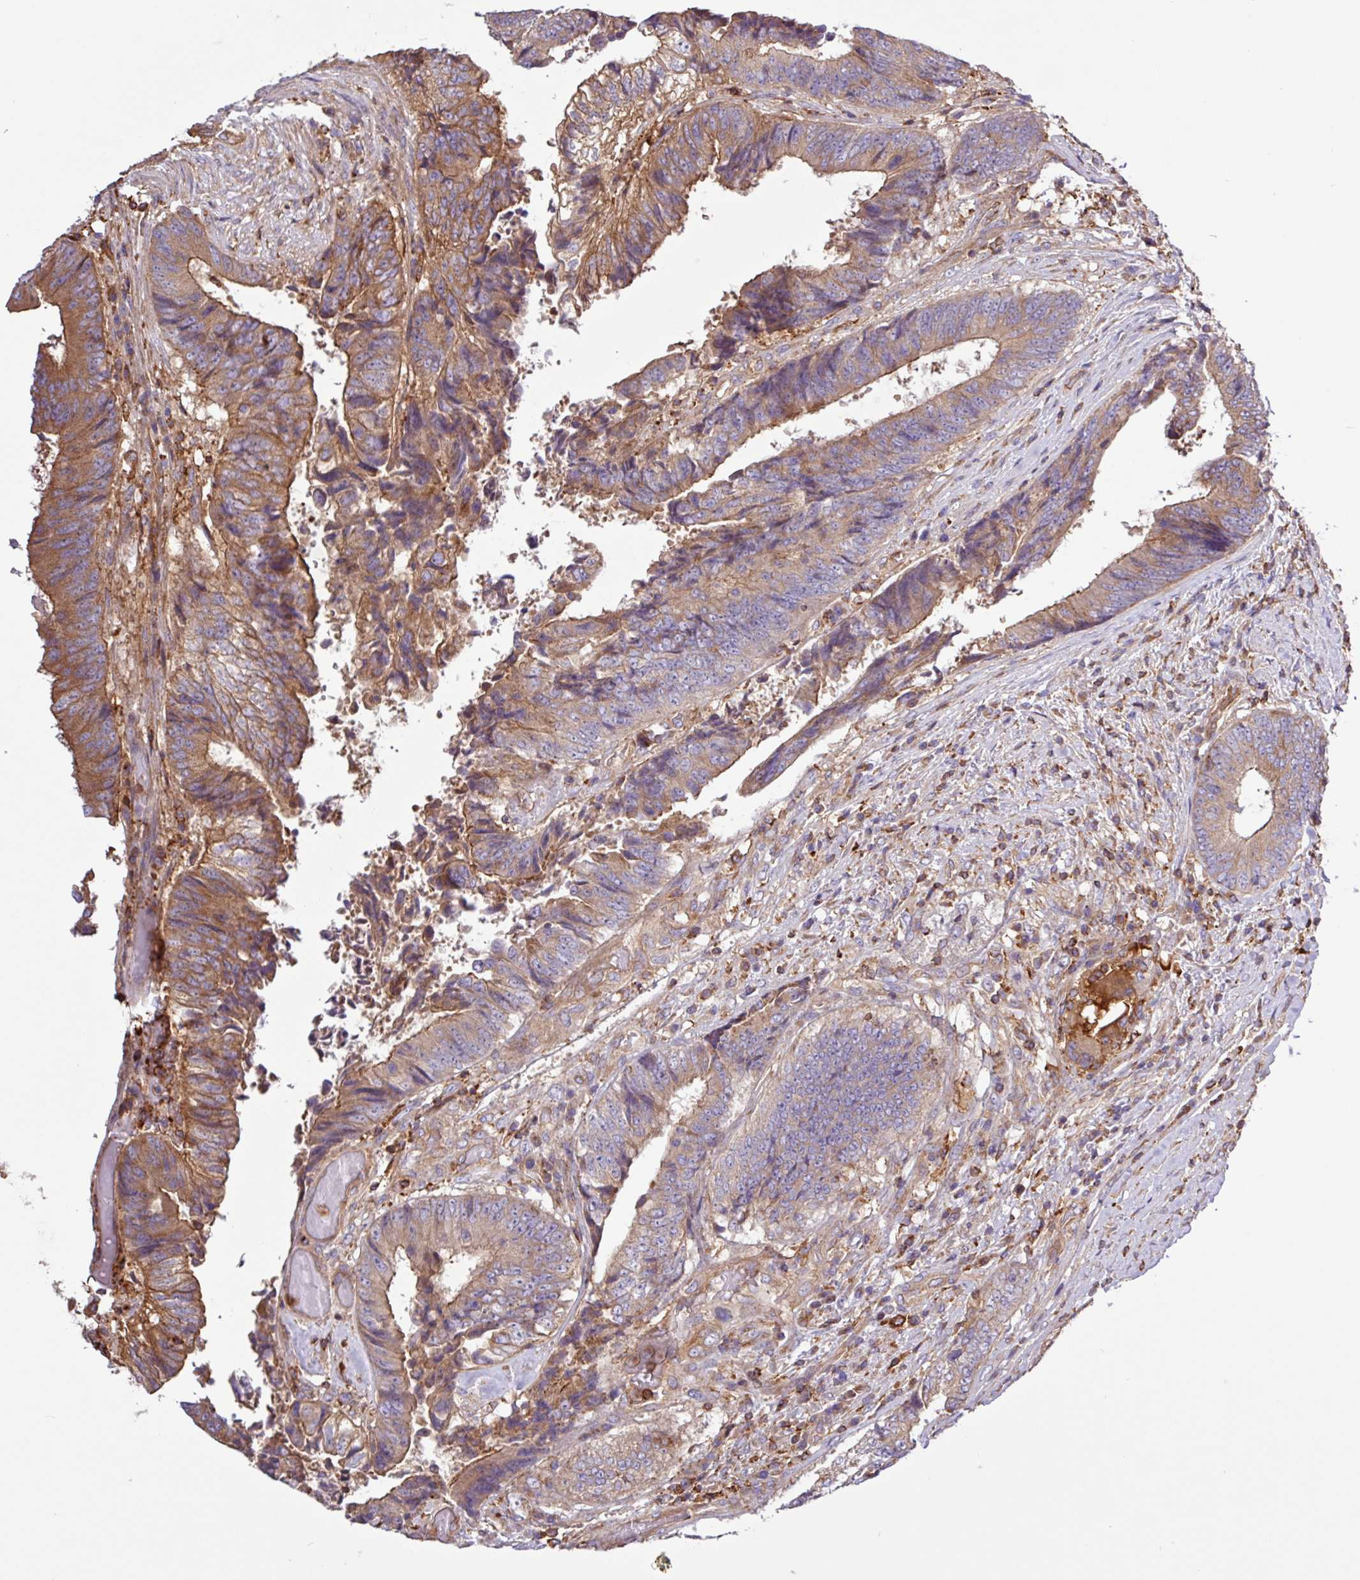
{"staining": {"intensity": "moderate", "quantity": ">75%", "location": "cytoplasmic/membranous"}, "tissue": "colorectal cancer", "cell_type": "Tumor cells", "image_type": "cancer", "snomed": [{"axis": "morphology", "description": "Adenocarcinoma, NOS"}, {"axis": "topography", "description": "Rectum"}], "caption": "Adenocarcinoma (colorectal) stained for a protein reveals moderate cytoplasmic/membranous positivity in tumor cells.", "gene": "ACTR3", "patient": {"sex": "male", "age": 72}}